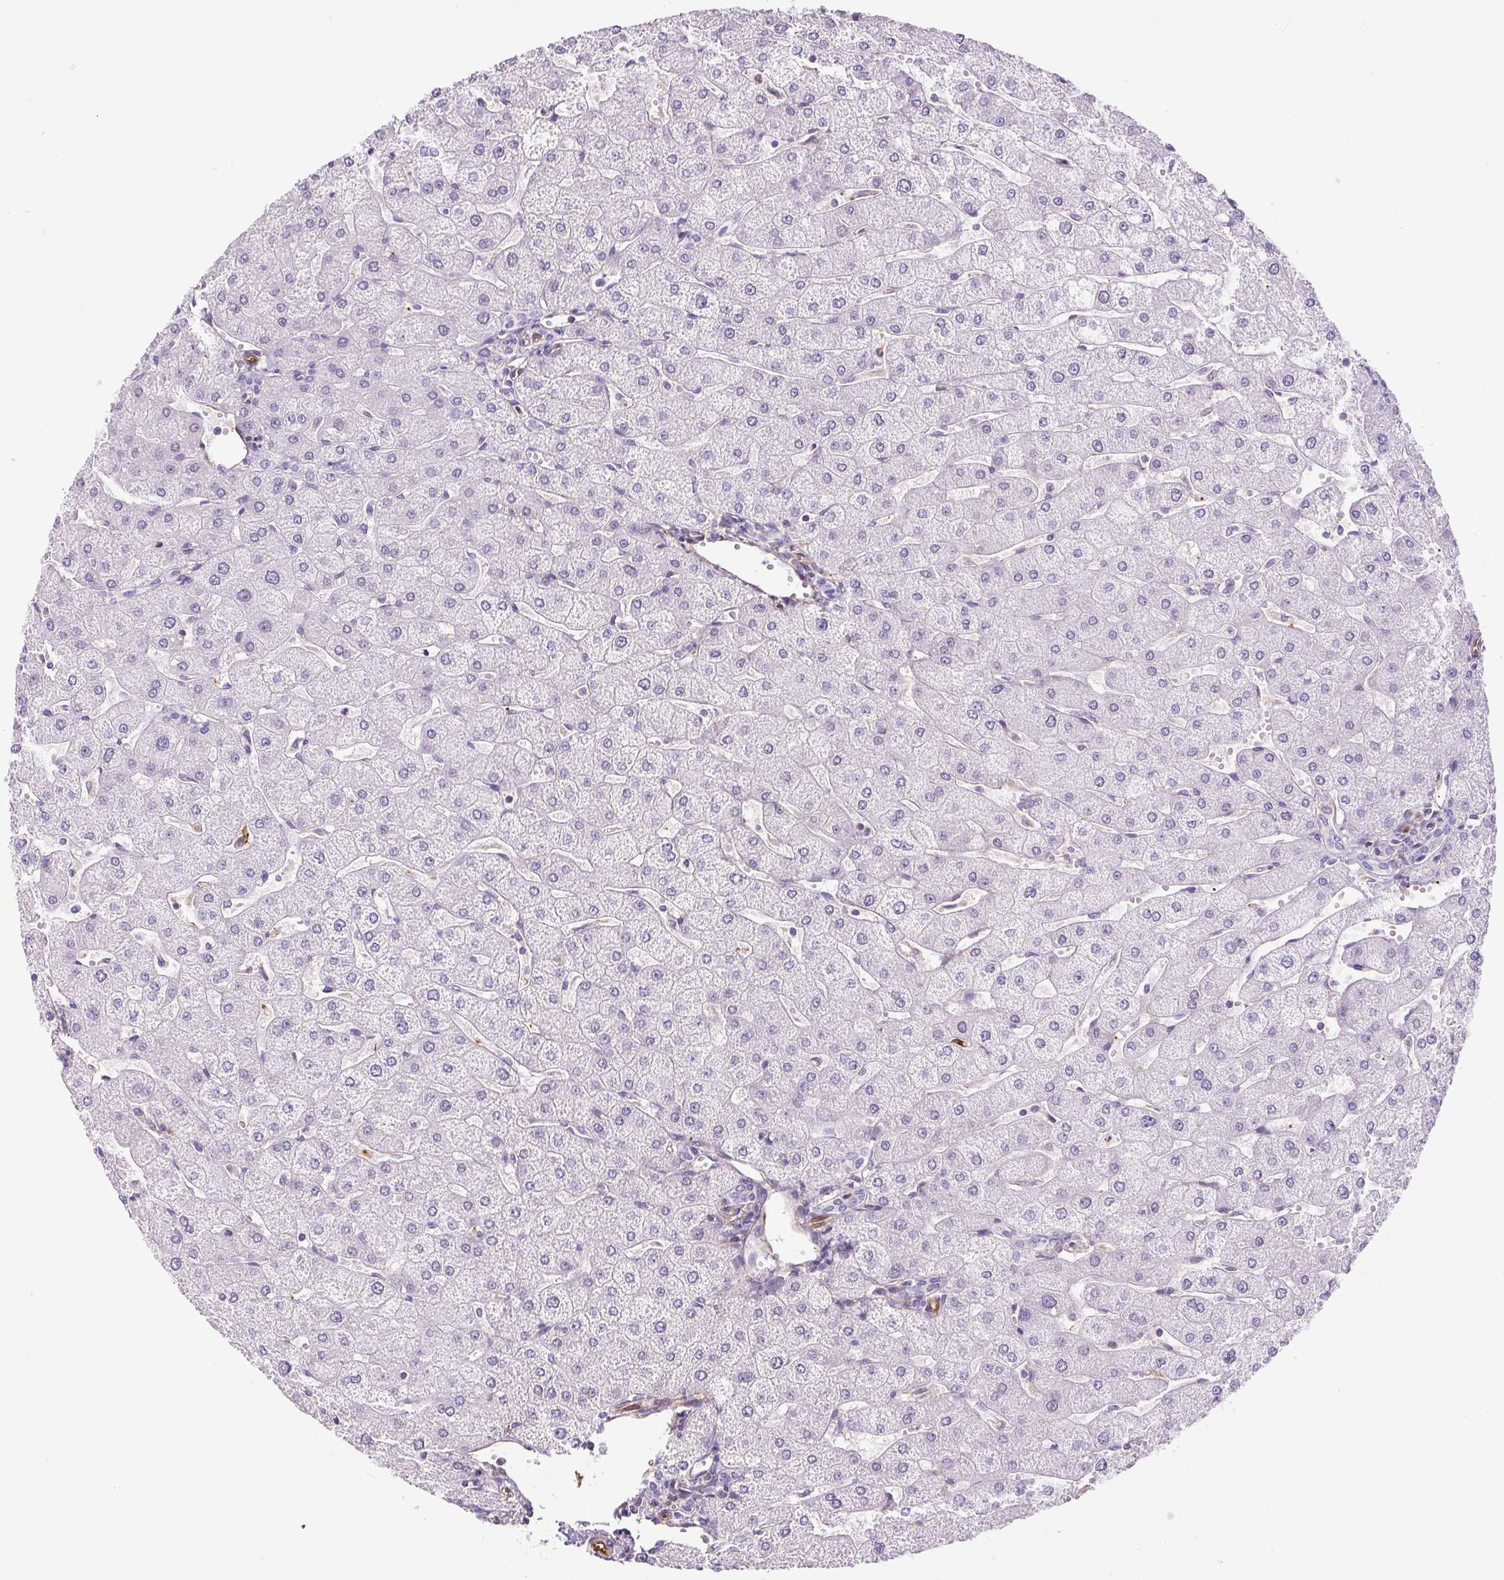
{"staining": {"intensity": "negative", "quantity": "none", "location": "none"}, "tissue": "liver", "cell_type": "Cholangiocytes", "image_type": "normal", "snomed": [{"axis": "morphology", "description": "Normal tissue, NOS"}, {"axis": "topography", "description": "Liver"}], "caption": "Cholangiocytes are negative for protein expression in benign human liver. Brightfield microscopy of IHC stained with DAB (brown) and hematoxylin (blue), captured at high magnification.", "gene": "B3GALT5", "patient": {"sex": "male", "age": 67}}